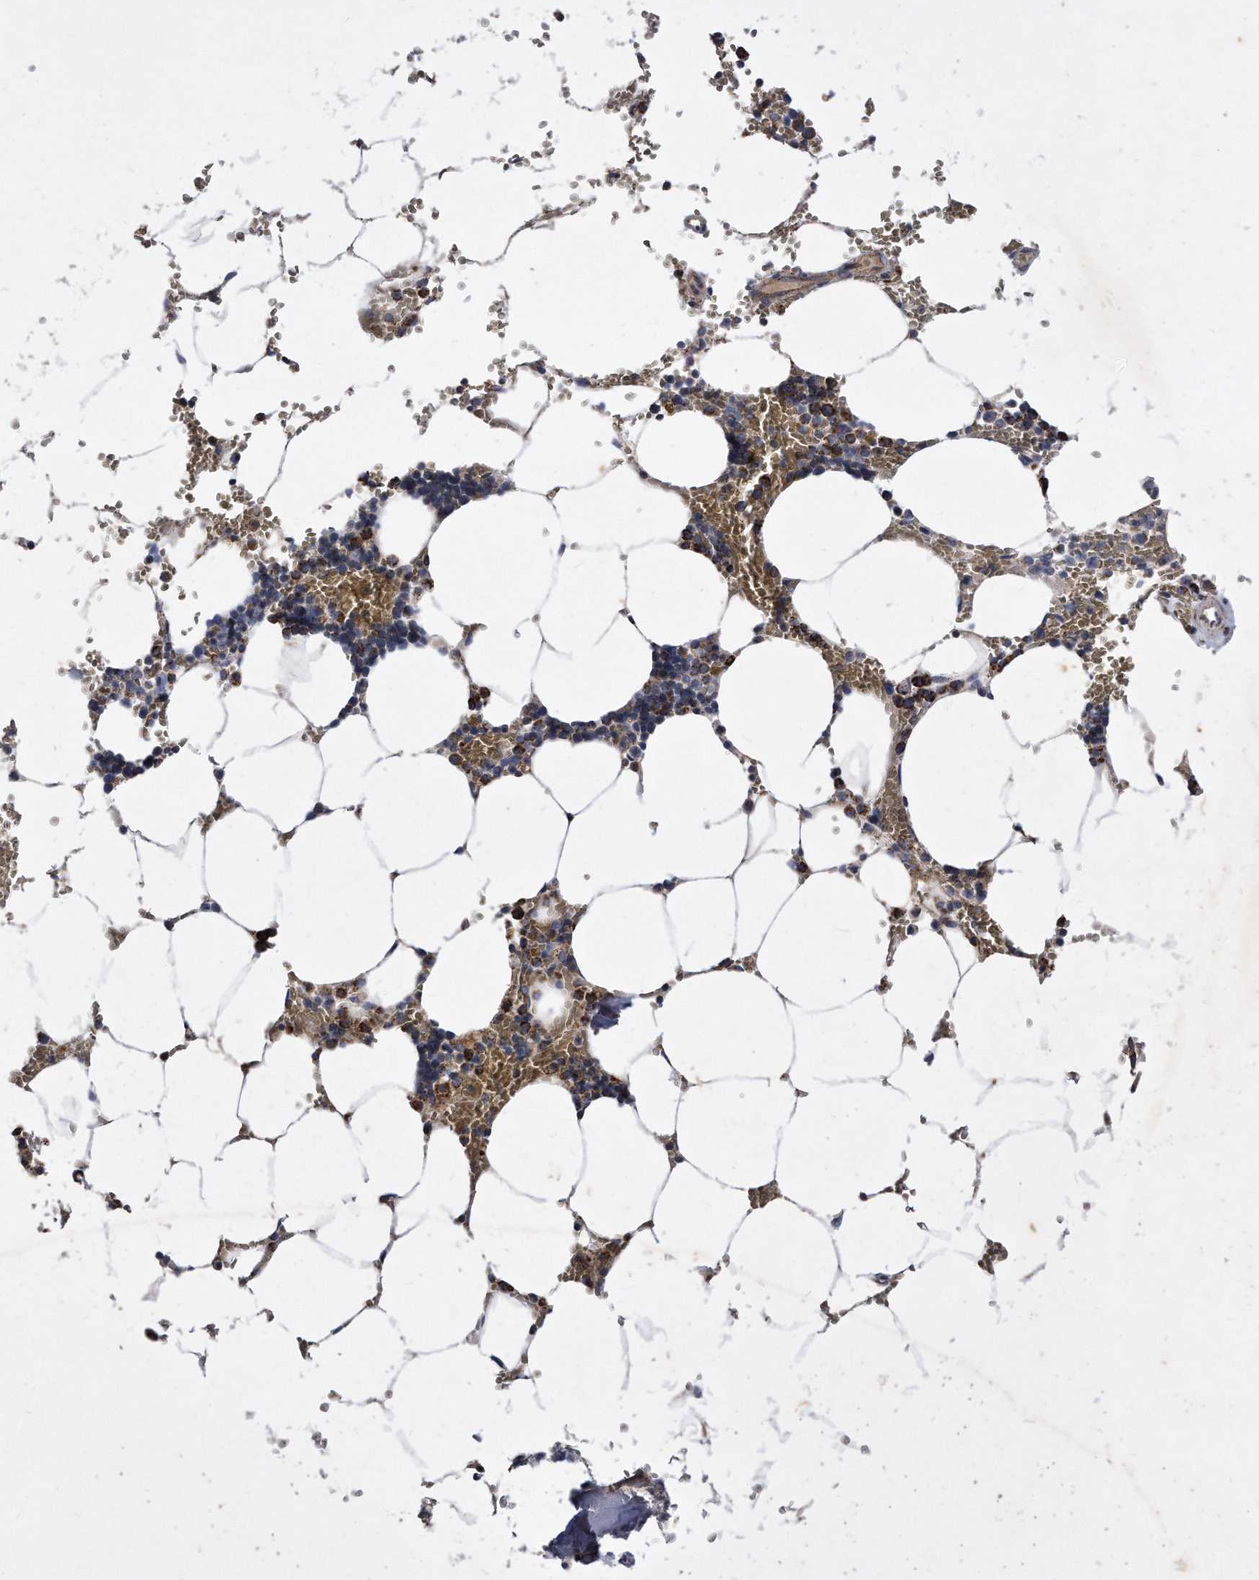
{"staining": {"intensity": "moderate", "quantity": "<25%", "location": "cytoplasmic/membranous"}, "tissue": "bone marrow", "cell_type": "Hematopoietic cells", "image_type": "normal", "snomed": [{"axis": "morphology", "description": "Normal tissue, NOS"}, {"axis": "topography", "description": "Bone marrow"}], "caption": "DAB (3,3'-diaminobenzidine) immunohistochemical staining of normal bone marrow shows moderate cytoplasmic/membranous protein staining in approximately <25% of hematopoietic cells.", "gene": "PPP5C", "patient": {"sex": "male", "age": 70}}